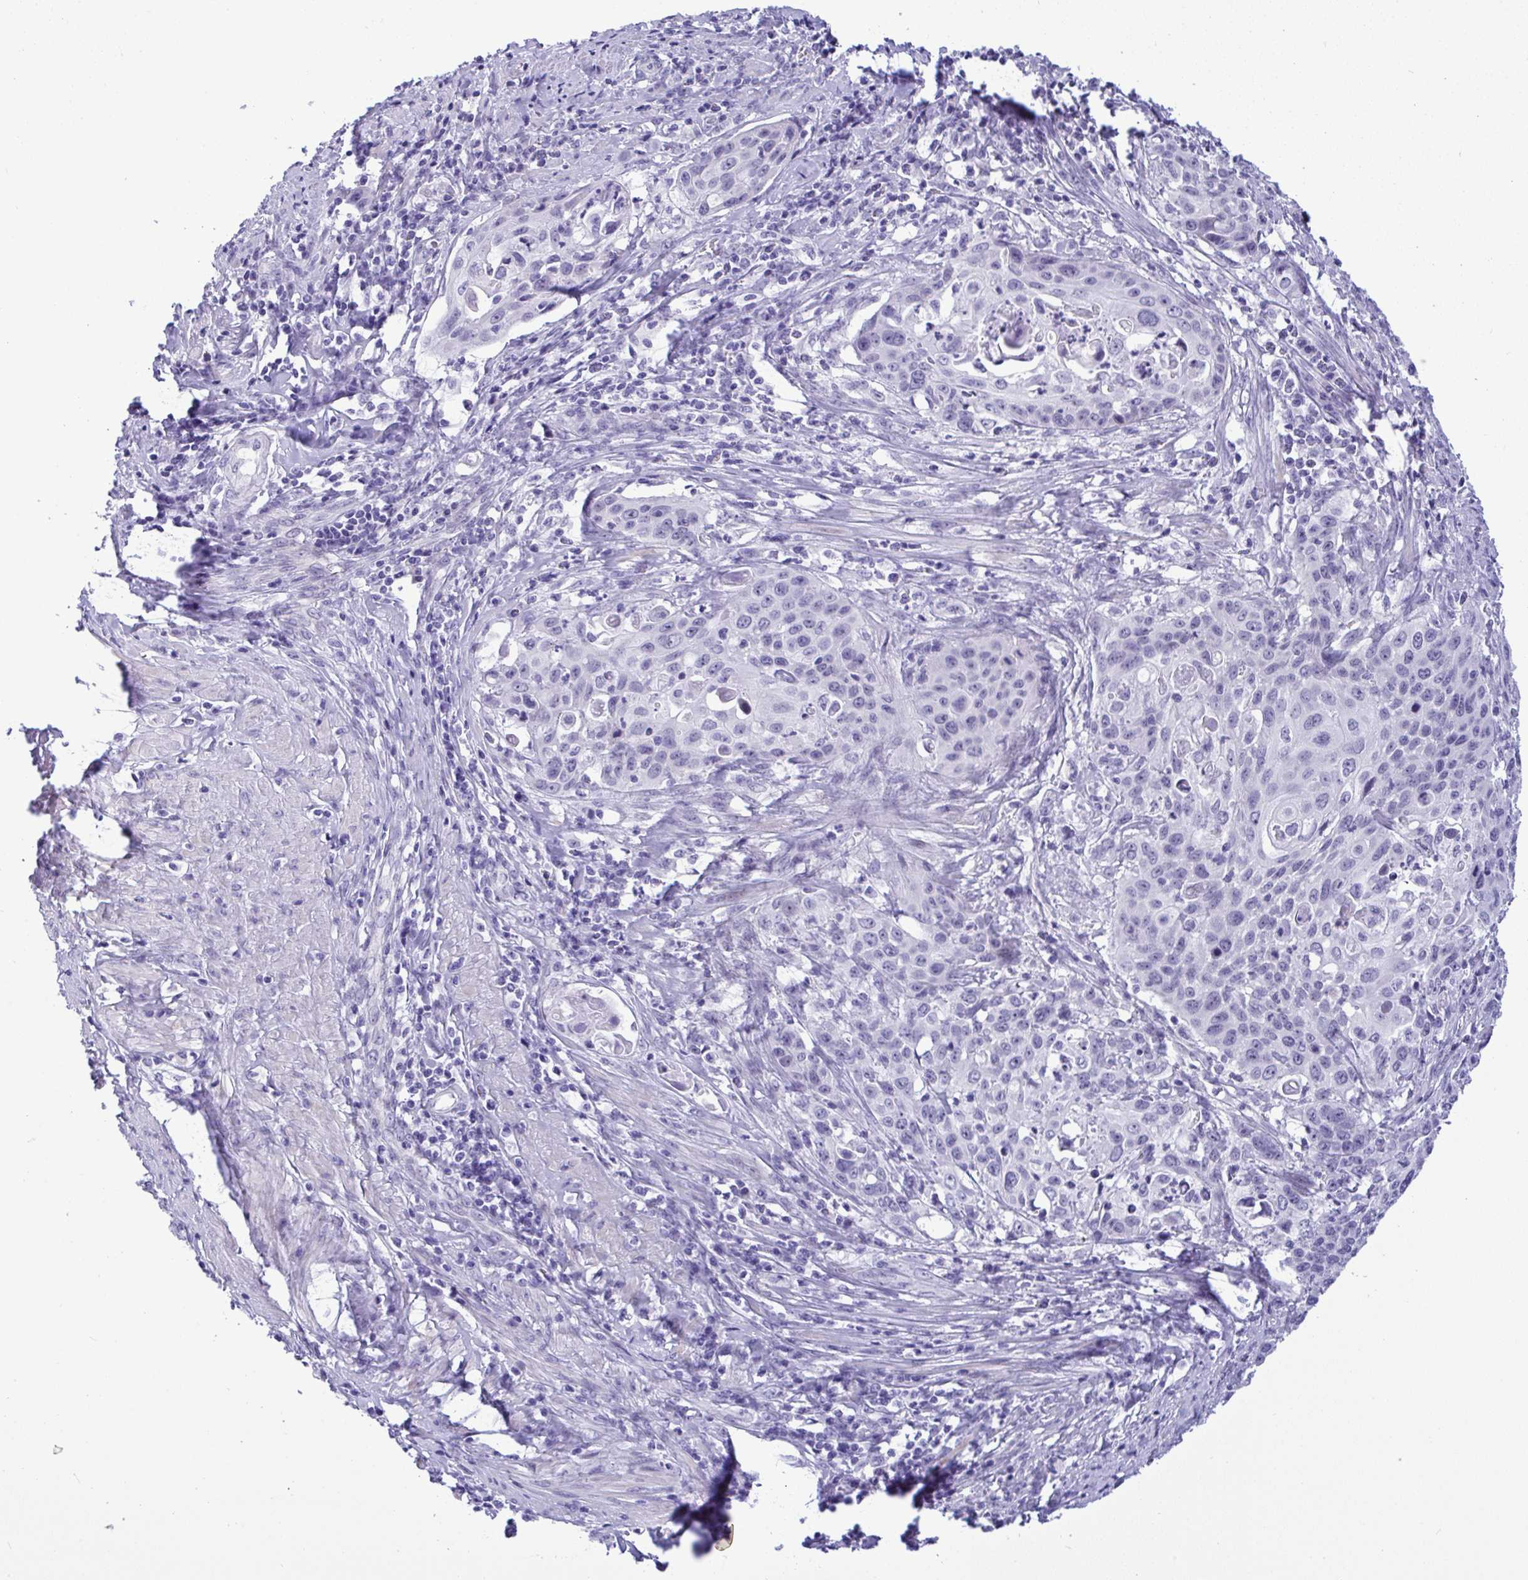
{"staining": {"intensity": "negative", "quantity": "none", "location": "none"}, "tissue": "cervical cancer", "cell_type": "Tumor cells", "image_type": "cancer", "snomed": [{"axis": "morphology", "description": "Squamous cell carcinoma, NOS"}, {"axis": "topography", "description": "Cervix"}], "caption": "IHC histopathology image of neoplastic tissue: cervical cancer stained with DAB reveals no significant protein positivity in tumor cells.", "gene": "YBX2", "patient": {"sex": "female", "age": 65}}